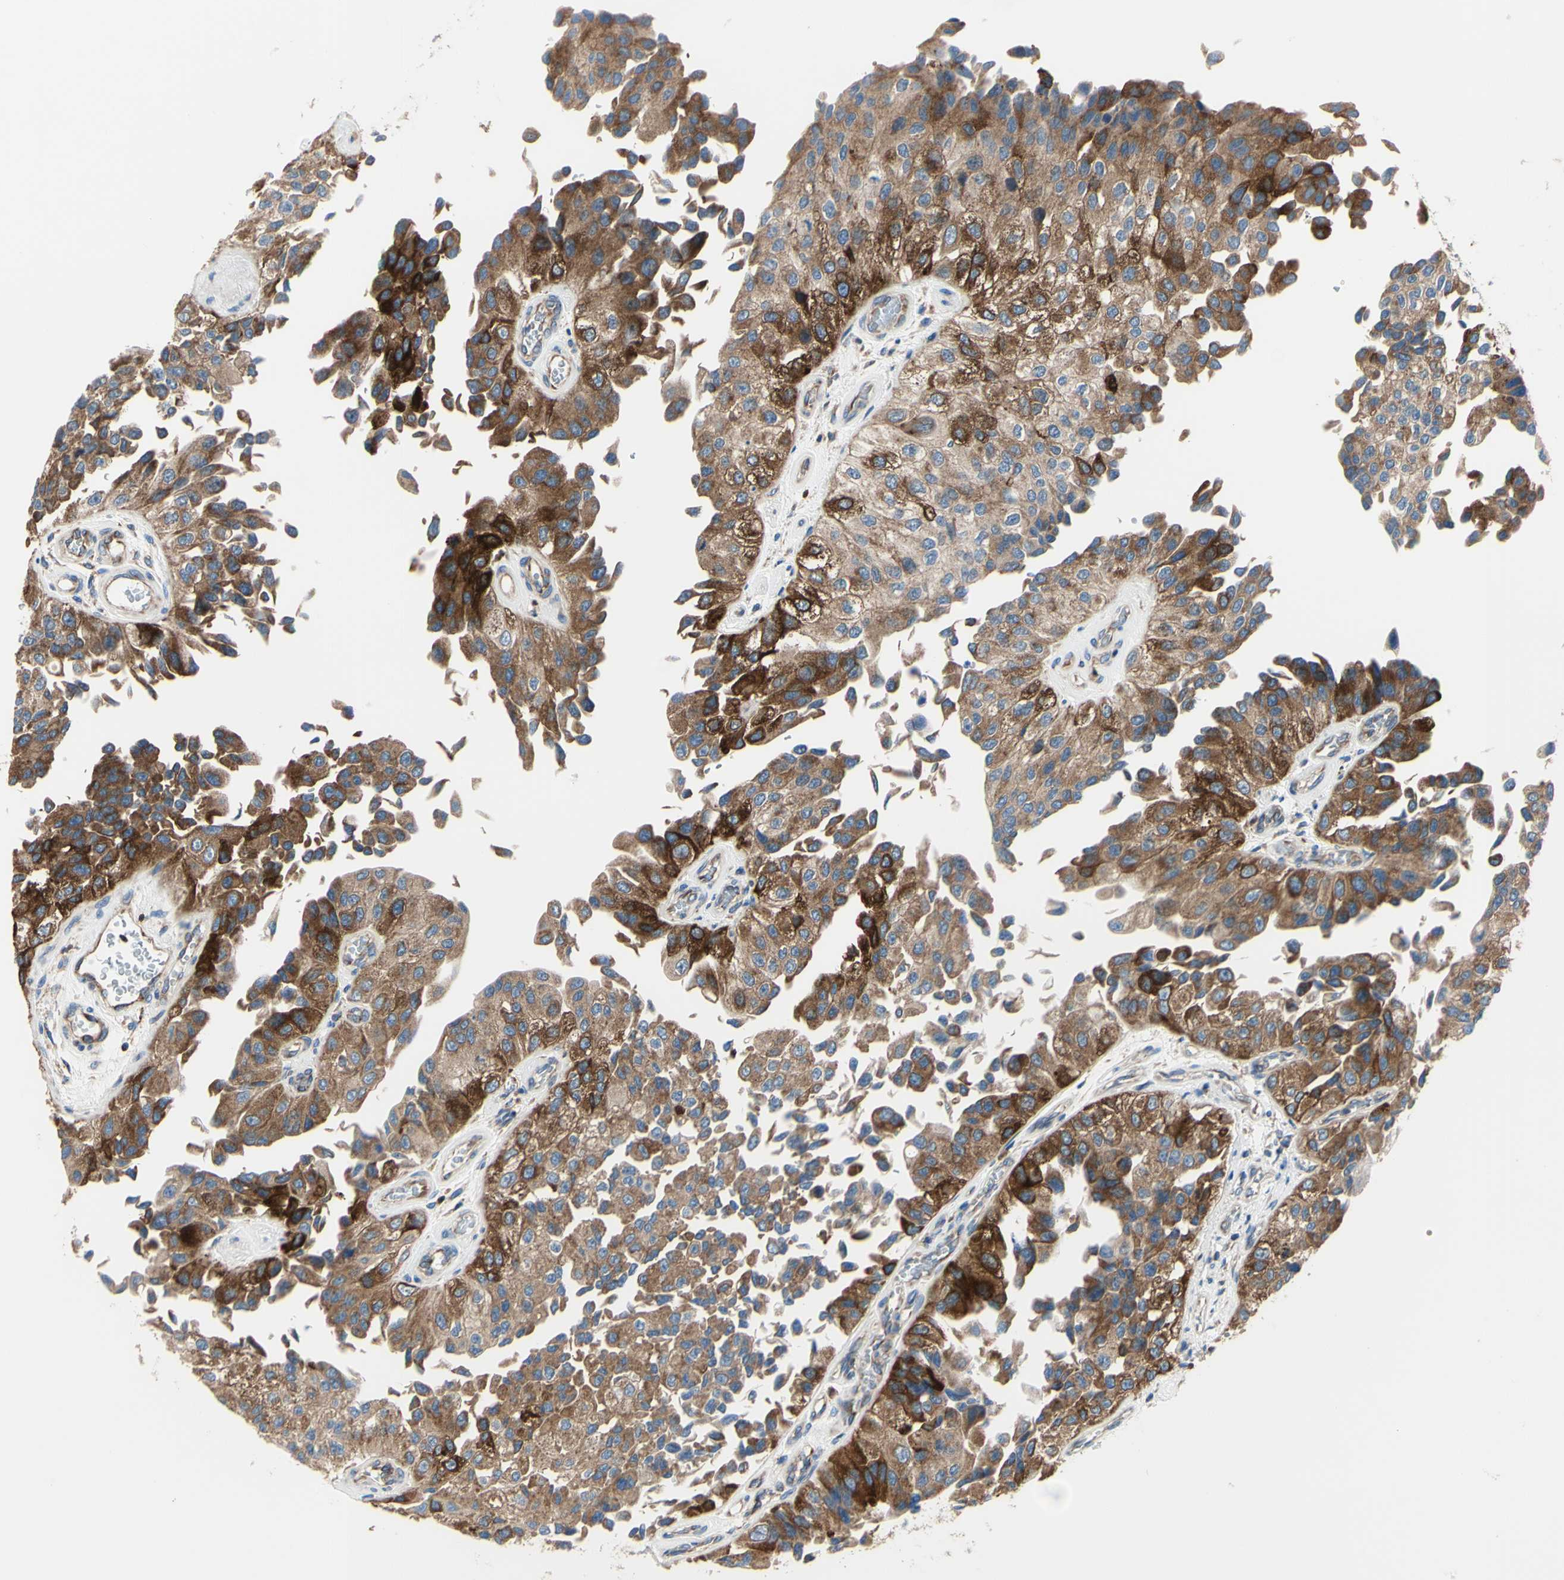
{"staining": {"intensity": "strong", "quantity": "25%-75%", "location": "cytoplasmic/membranous"}, "tissue": "urothelial cancer", "cell_type": "Tumor cells", "image_type": "cancer", "snomed": [{"axis": "morphology", "description": "Urothelial carcinoma, High grade"}, {"axis": "topography", "description": "Kidney"}, {"axis": "topography", "description": "Urinary bladder"}], "caption": "Tumor cells reveal high levels of strong cytoplasmic/membranous positivity in approximately 25%-75% of cells in urothelial cancer.", "gene": "FMR1", "patient": {"sex": "male", "age": 77}}